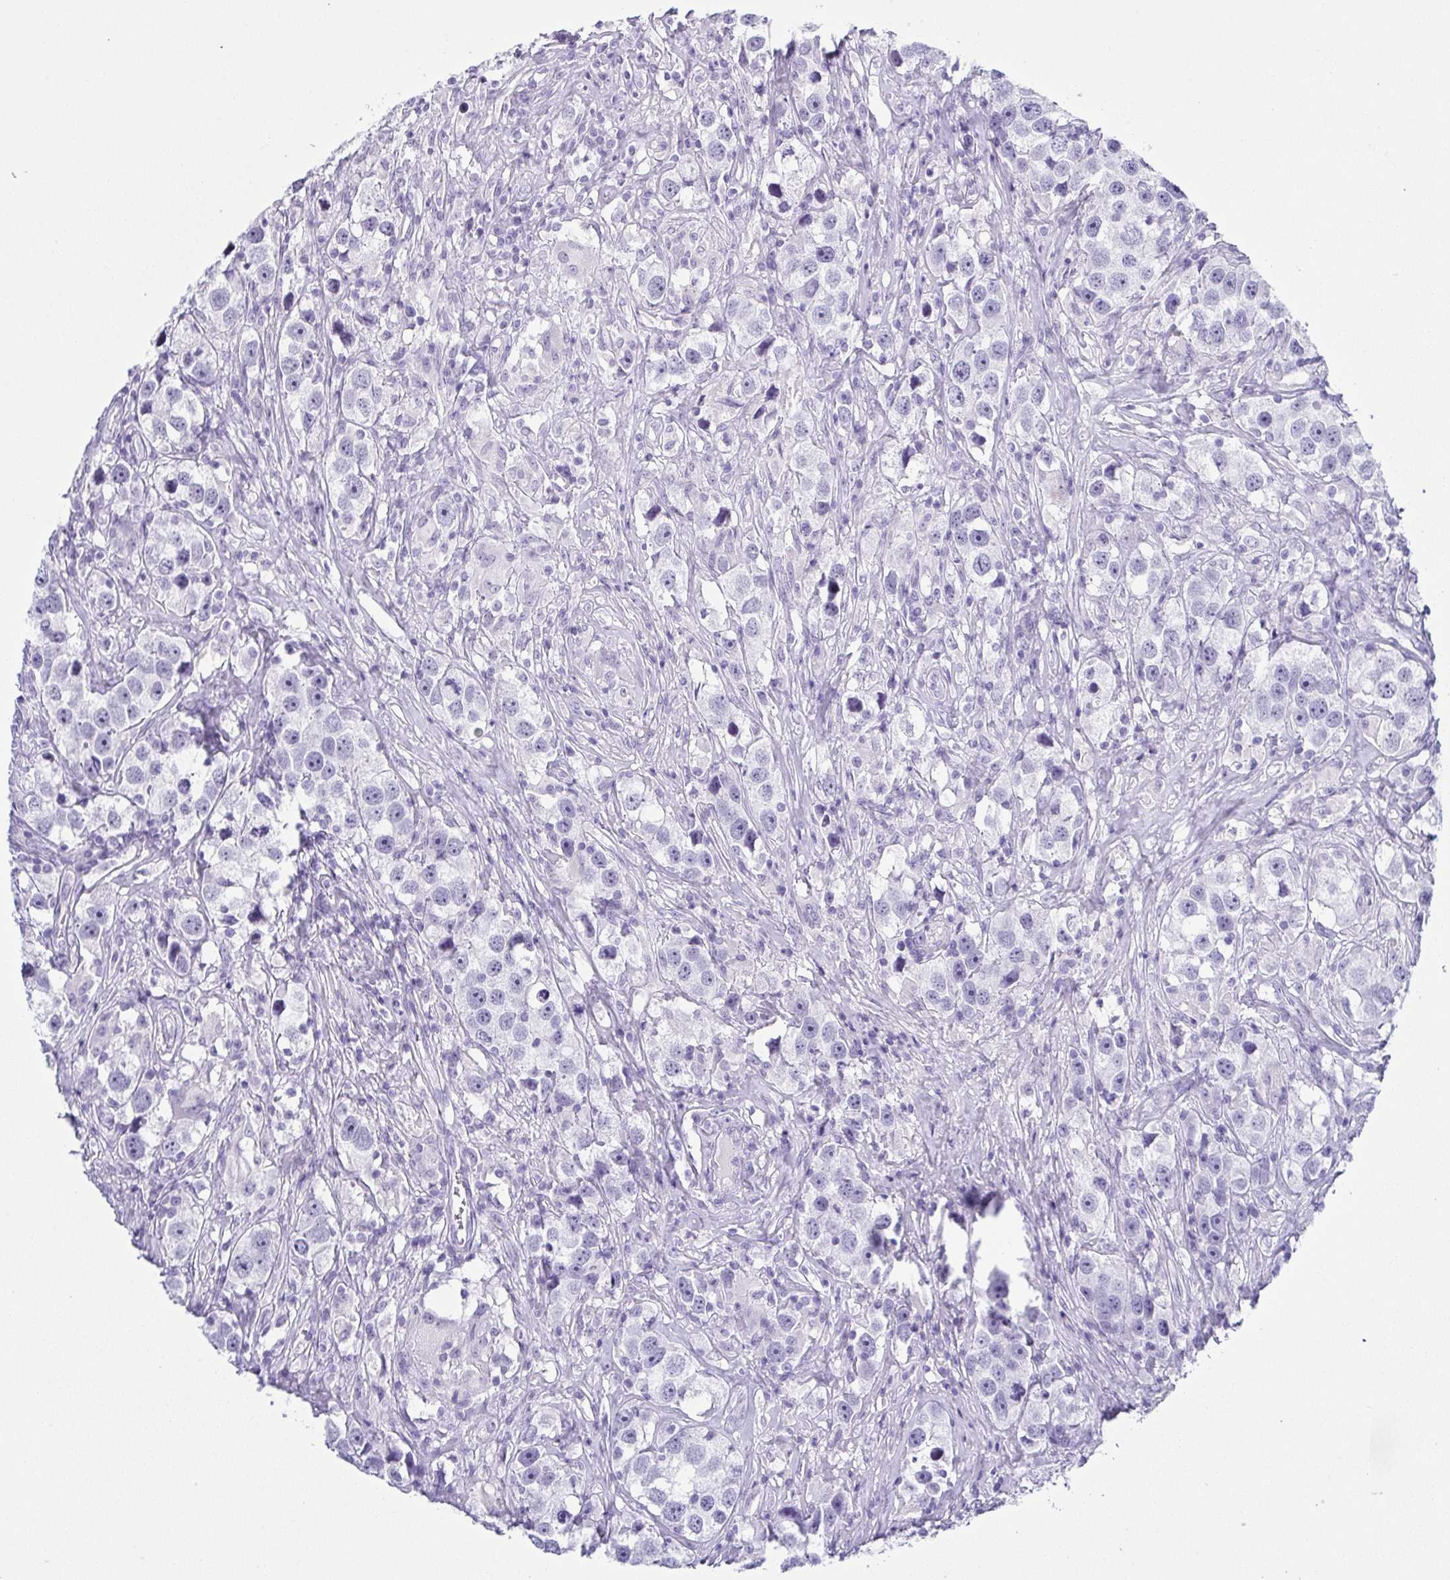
{"staining": {"intensity": "negative", "quantity": "none", "location": "none"}, "tissue": "testis cancer", "cell_type": "Tumor cells", "image_type": "cancer", "snomed": [{"axis": "morphology", "description": "Seminoma, NOS"}, {"axis": "topography", "description": "Testis"}], "caption": "Tumor cells are negative for protein expression in human testis cancer.", "gene": "ZG16B", "patient": {"sex": "male", "age": 49}}